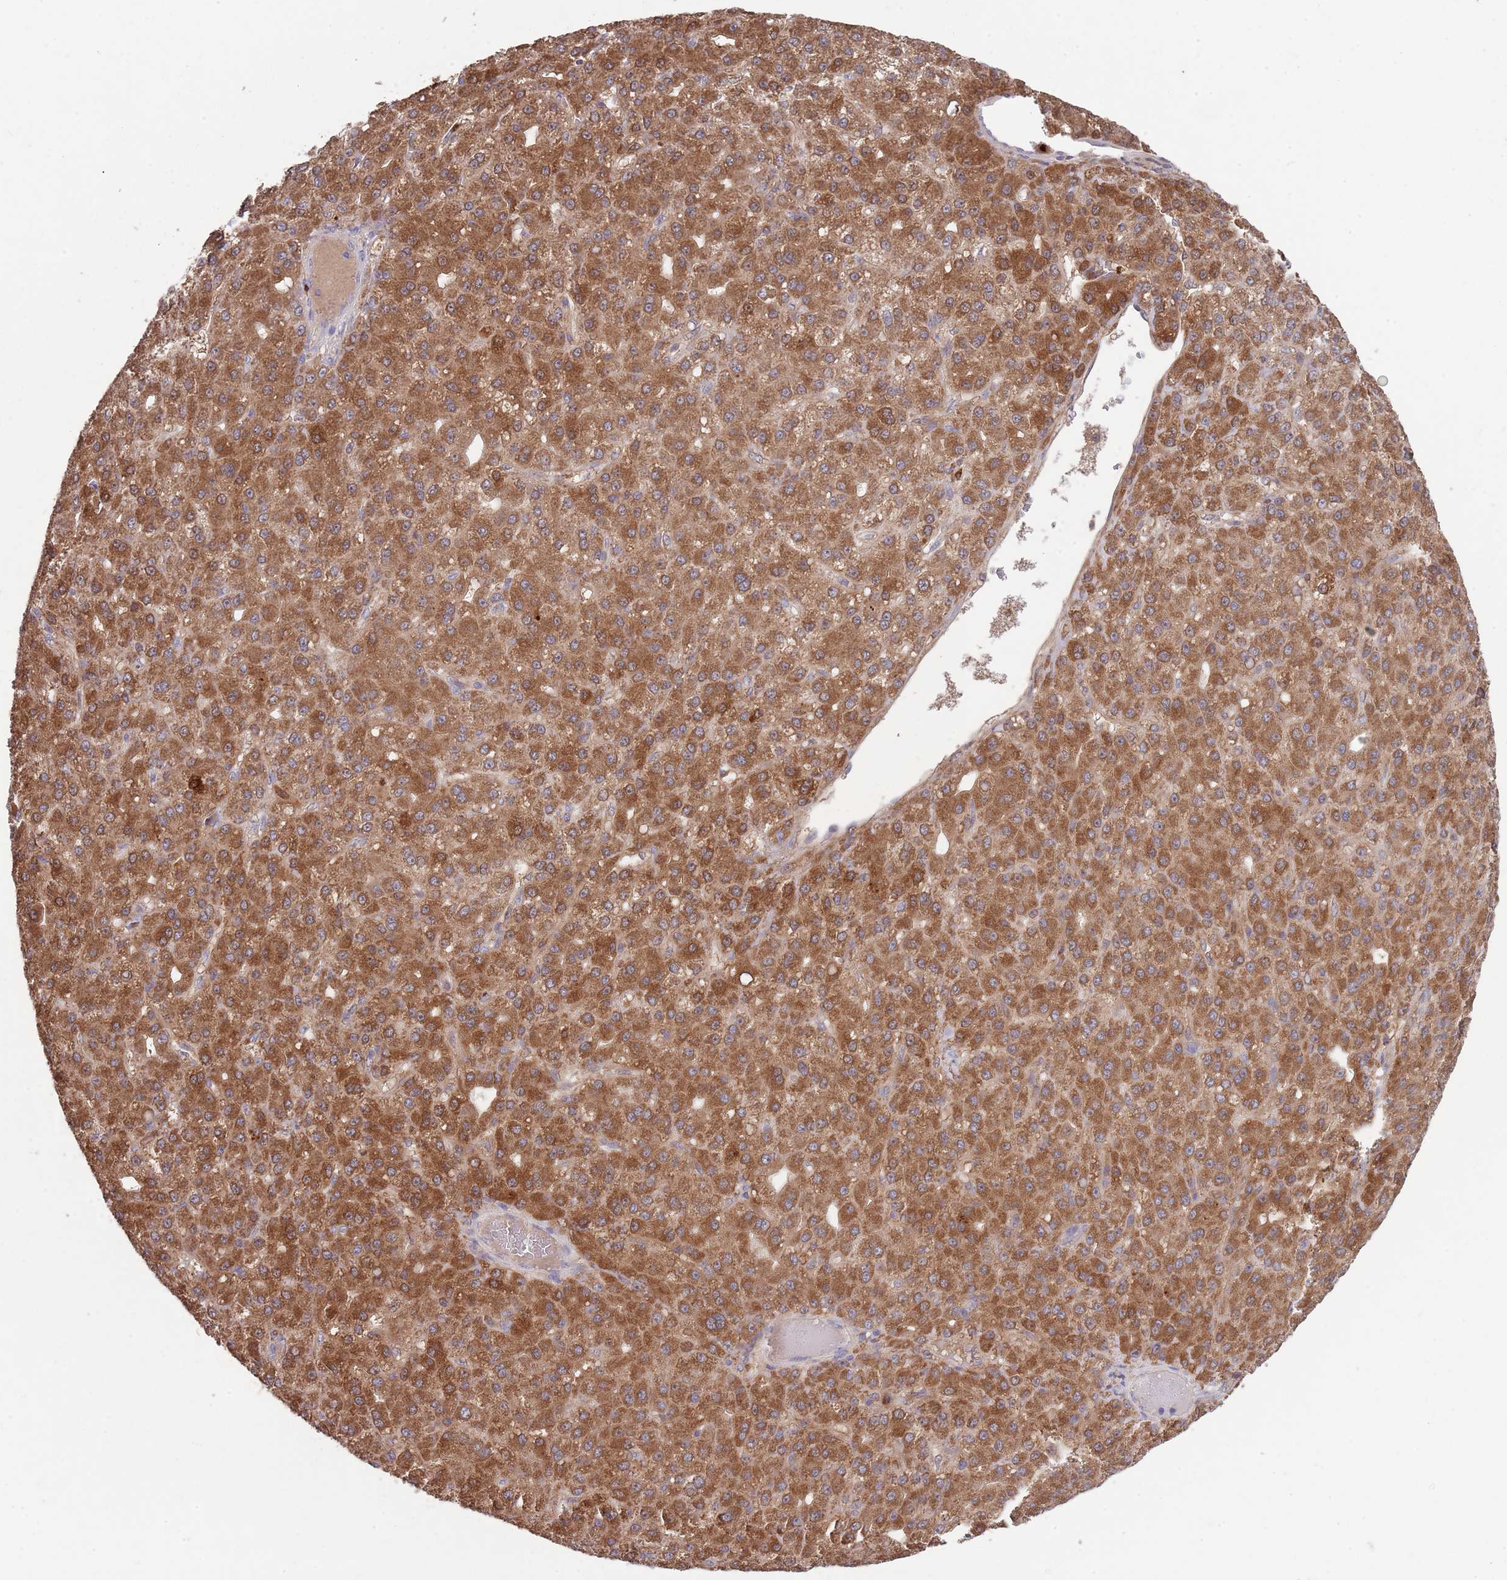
{"staining": {"intensity": "strong", "quantity": ">75%", "location": "cytoplasmic/membranous"}, "tissue": "liver cancer", "cell_type": "Tumor cells", "image_type": "cancer", "snomed": [{"axis": "morphology", "description": "Carcinoma, Hepatocellular, NOS"}, {"axis": "topography", "description": "Liver"}], "caption": "Immunohistochemical staining of human liver cancer (hepatocellular carcinoma) exhibits strong cytoplasmic/membranous protein staining in about >75% of tumor cells. Using DAB (3,3'-diaminobenzidine) (brown) and hematoxylin (blue) stains, captured at high magnification using brightfield microscopy.", "gene": "DDT", "patient": {"sex": "male", "age": 67}}